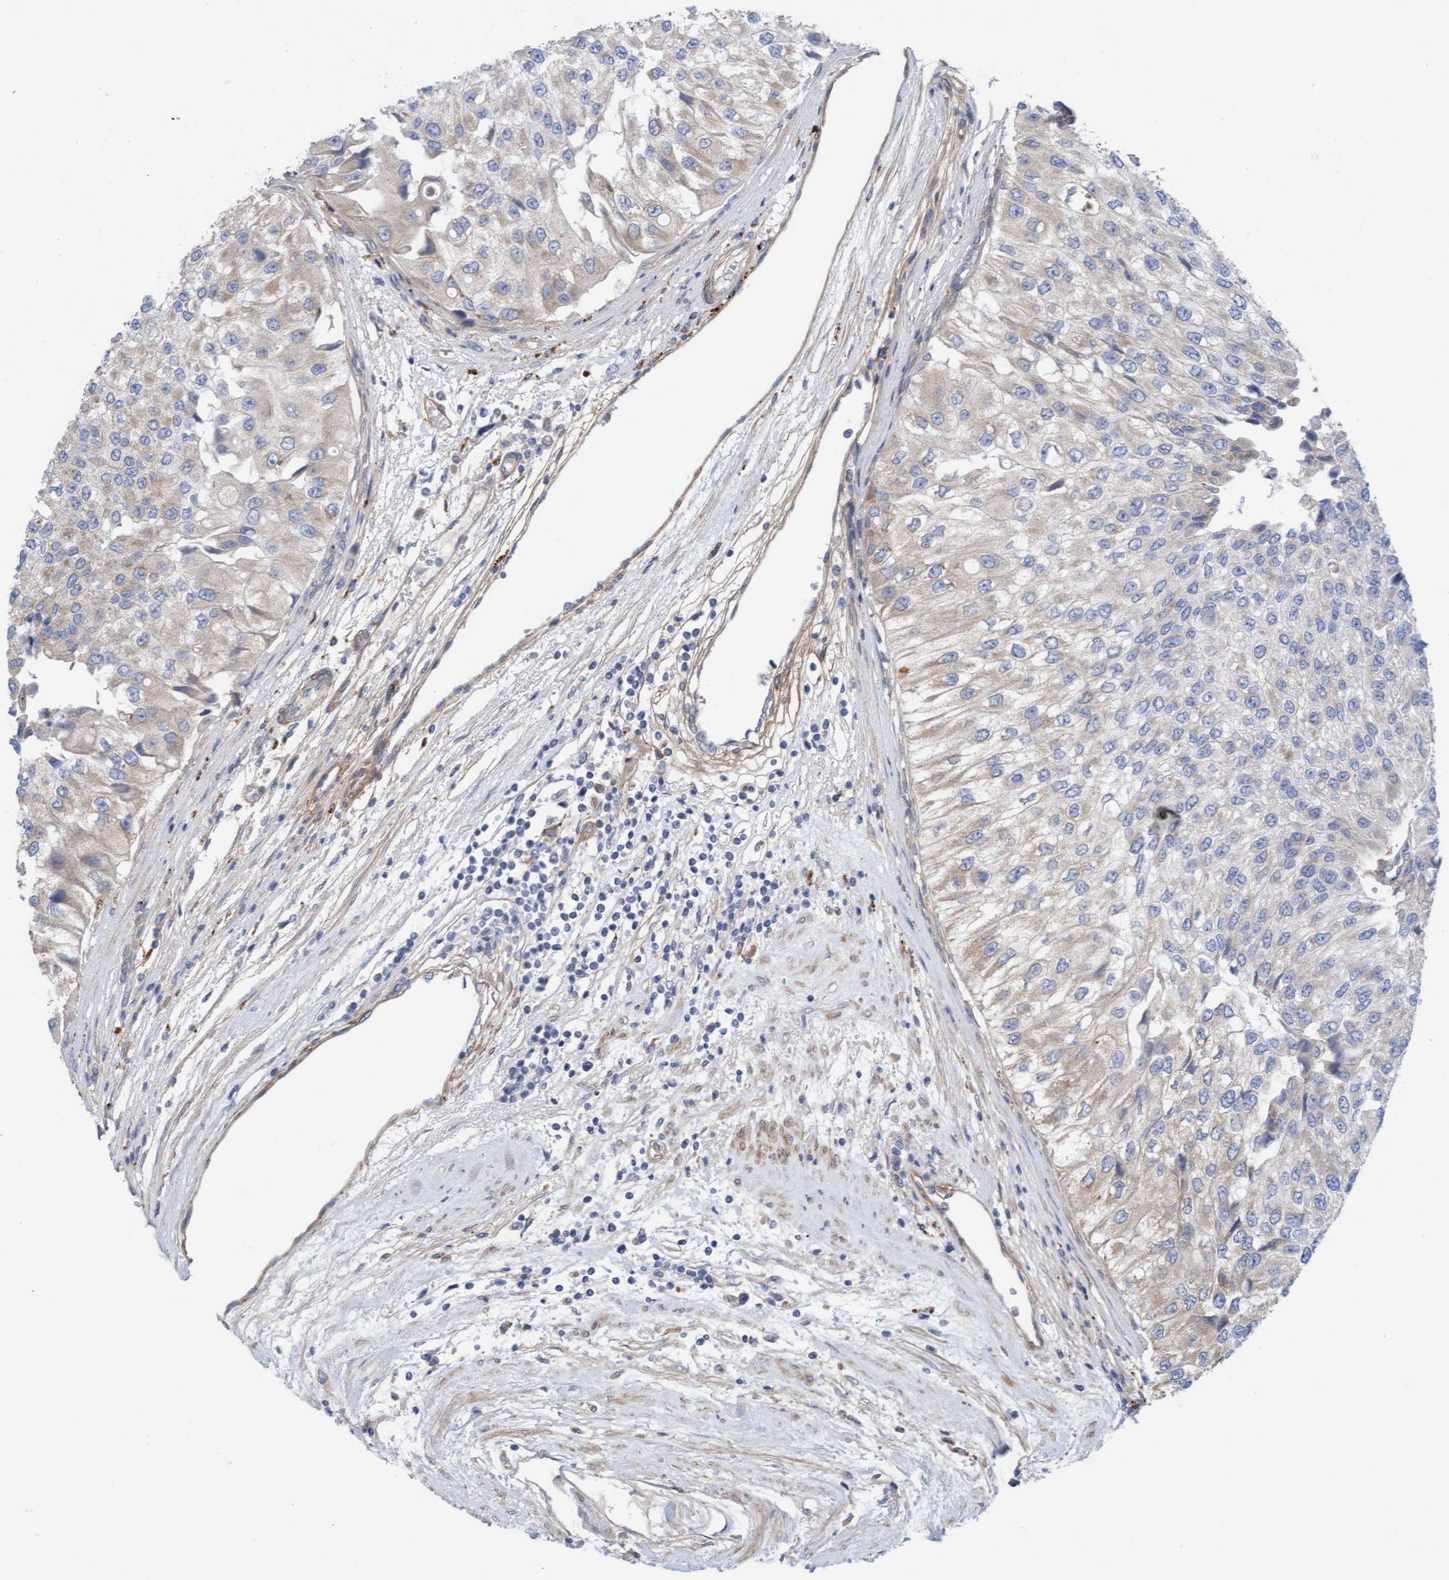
{"staining": {"intensity": "weak", "quantity": "25%-75%", "location": "cytoplasmic/membranous"}, "tissue": "urothelial cancer", "cell_type": "Tumor cells", "image_type": "cancer", "snomed": [{"axis": "morphology", "description": "Urothelial carcinoma, High grade"}, {"axis": "topography", "description": "Kidney"}, {"axis": "topography", "description": "Urinary bladder"}], "caption": "High-power microscopy captured an immunohistochemistry image of urothelial cancer, revealing weak cytoplasmic/membranous staining in approximately 25%-75% of tumor cells.", "gene": "CDK5RAP3", "patient": {"sex": "male", "age": 77}}